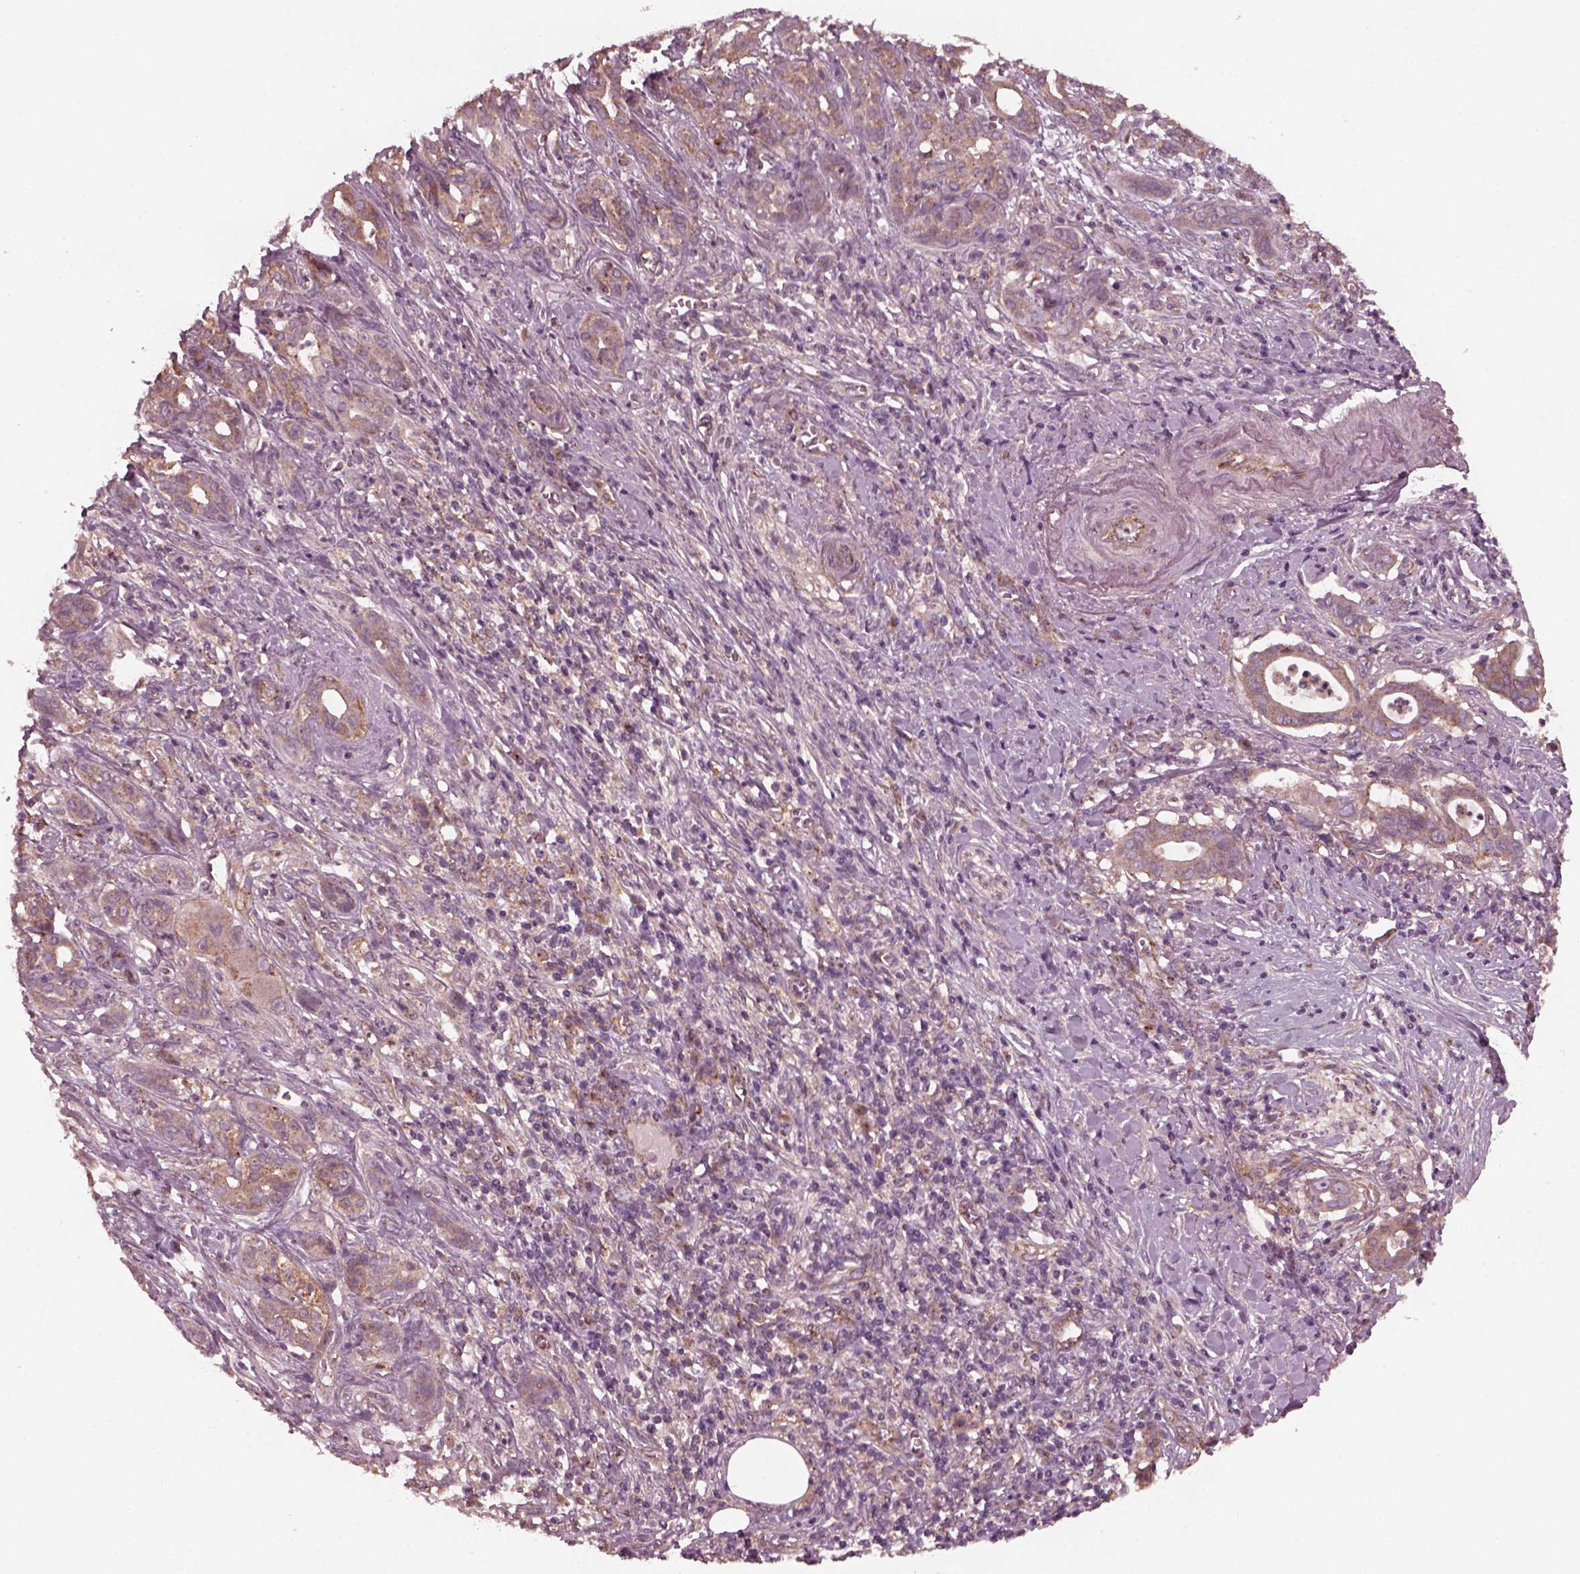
{"staining": {"intensity": "moderate", "quantity": ">75%", "location": "cytoplasmic/membranous"}, "tissue": "pancreatic cancer", "cell_type": "Tumor cells", "image_type": "cancer", "snomed": [{"axis": "morphology", "description": "Adenocarcinoma, NOS"}, {"axis": "topography", "description": "Pancreas"}], "caption": "Protein analysis of pancreatic cancer tissue reveals moderate cytoplasmic/membranous positivity in about >75% of tumor cells.", "gene": "TUBG1", "patient": {"sex": "male", "age": 61}}